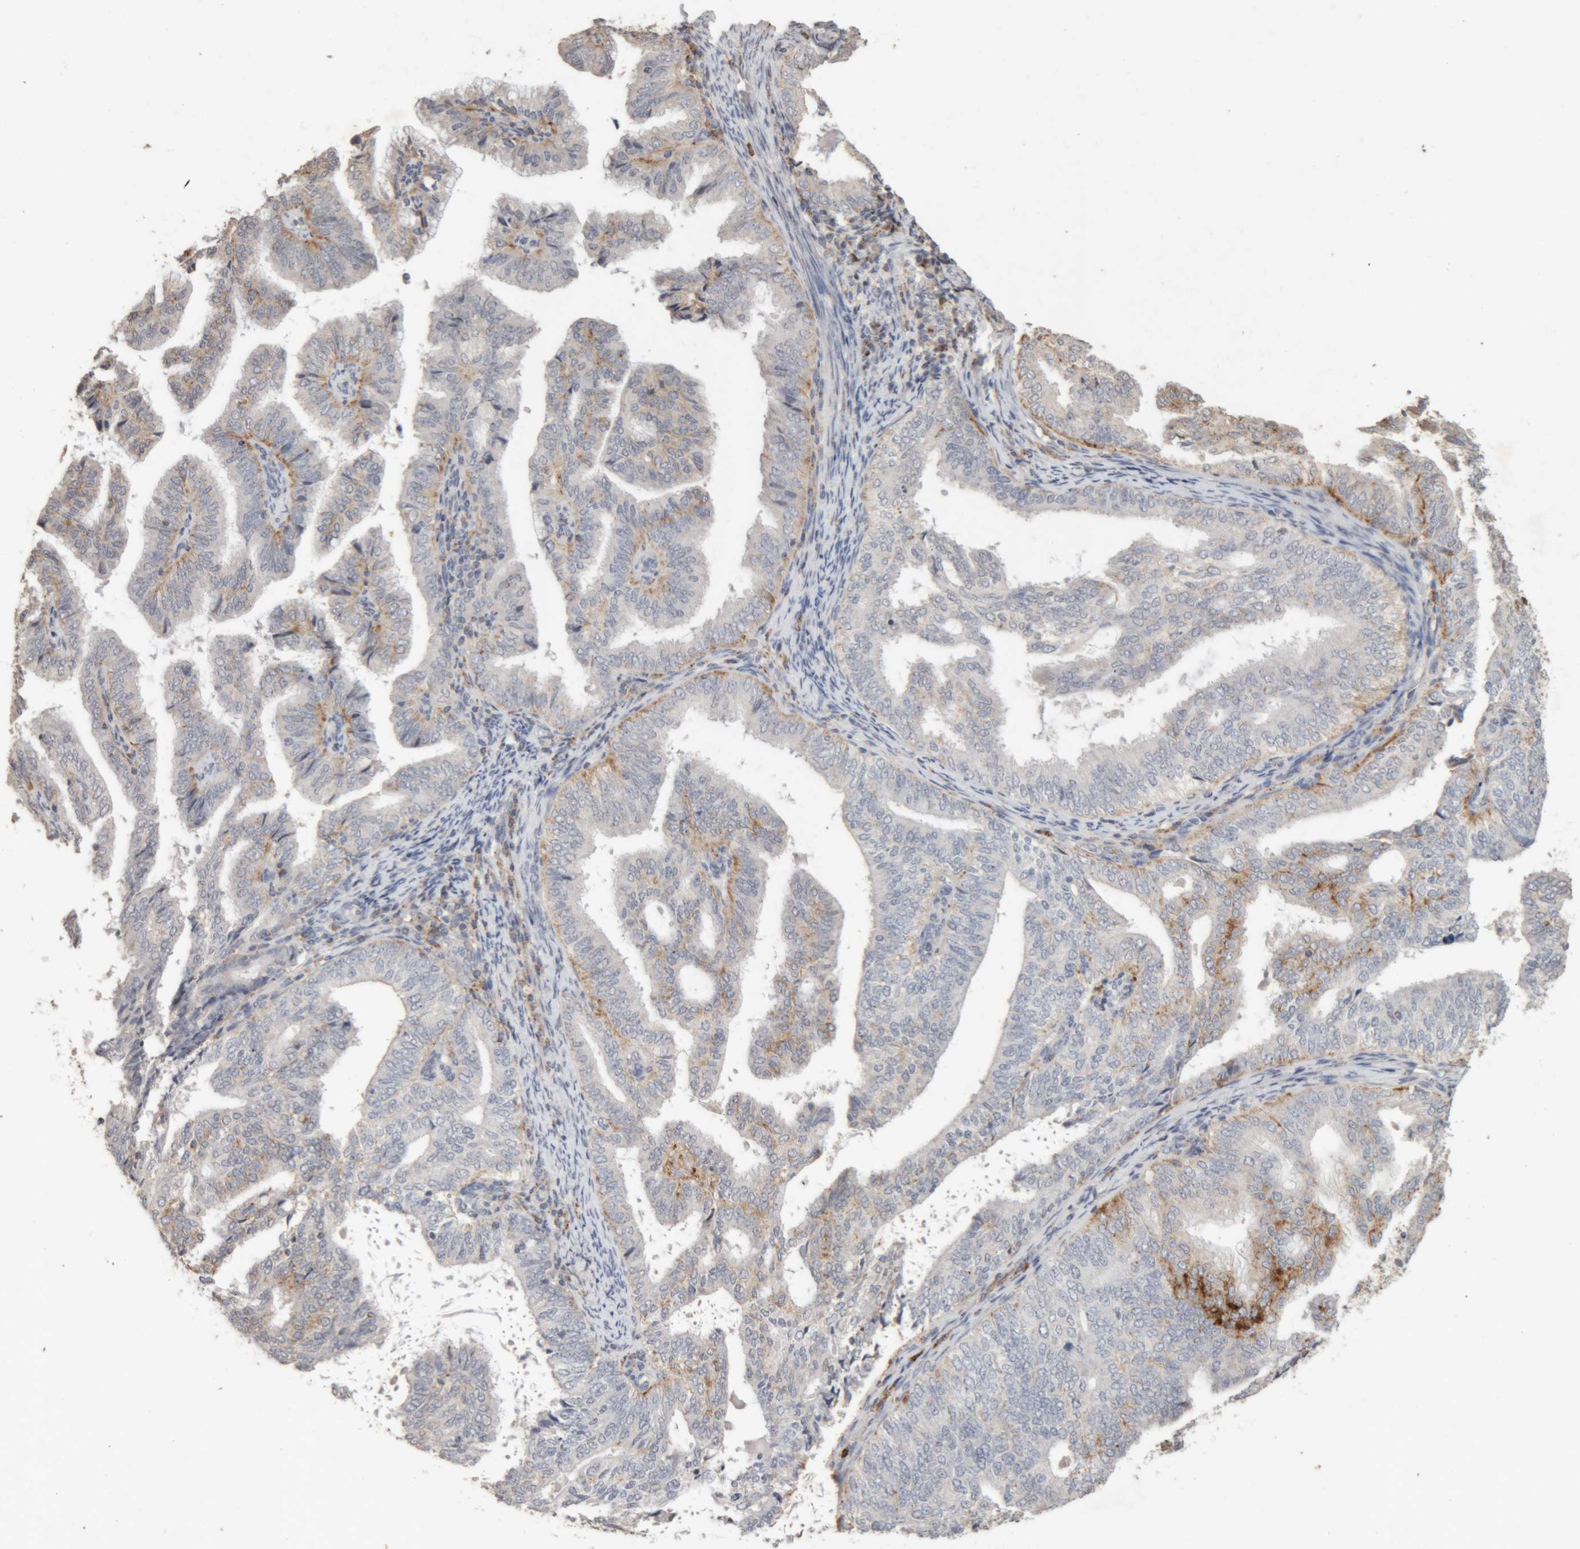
{"staining": {"intensity": "strong", "quantity": "<25%", "location": "cytoplasmic/membranous"}, "tissue": "endometrial cancer", "cell_type": "Tumor cells", "image_type": "cancer", "snomed": [{"axis": "morphology", "description": "Adenocarcinoma, NOS"}, {"axis": "topography", "description": "Endometrium"}], "caption": "IHC (DAB (3,3'-diaminobenzidine)) staining of human endometrial adenocarcinoma demonstrates strong cytoplasmic/membranous protein staining in approximately <25% of tumor cells.", "gene": "ARSA", "patient": {"sex": "female", "age": 58}}